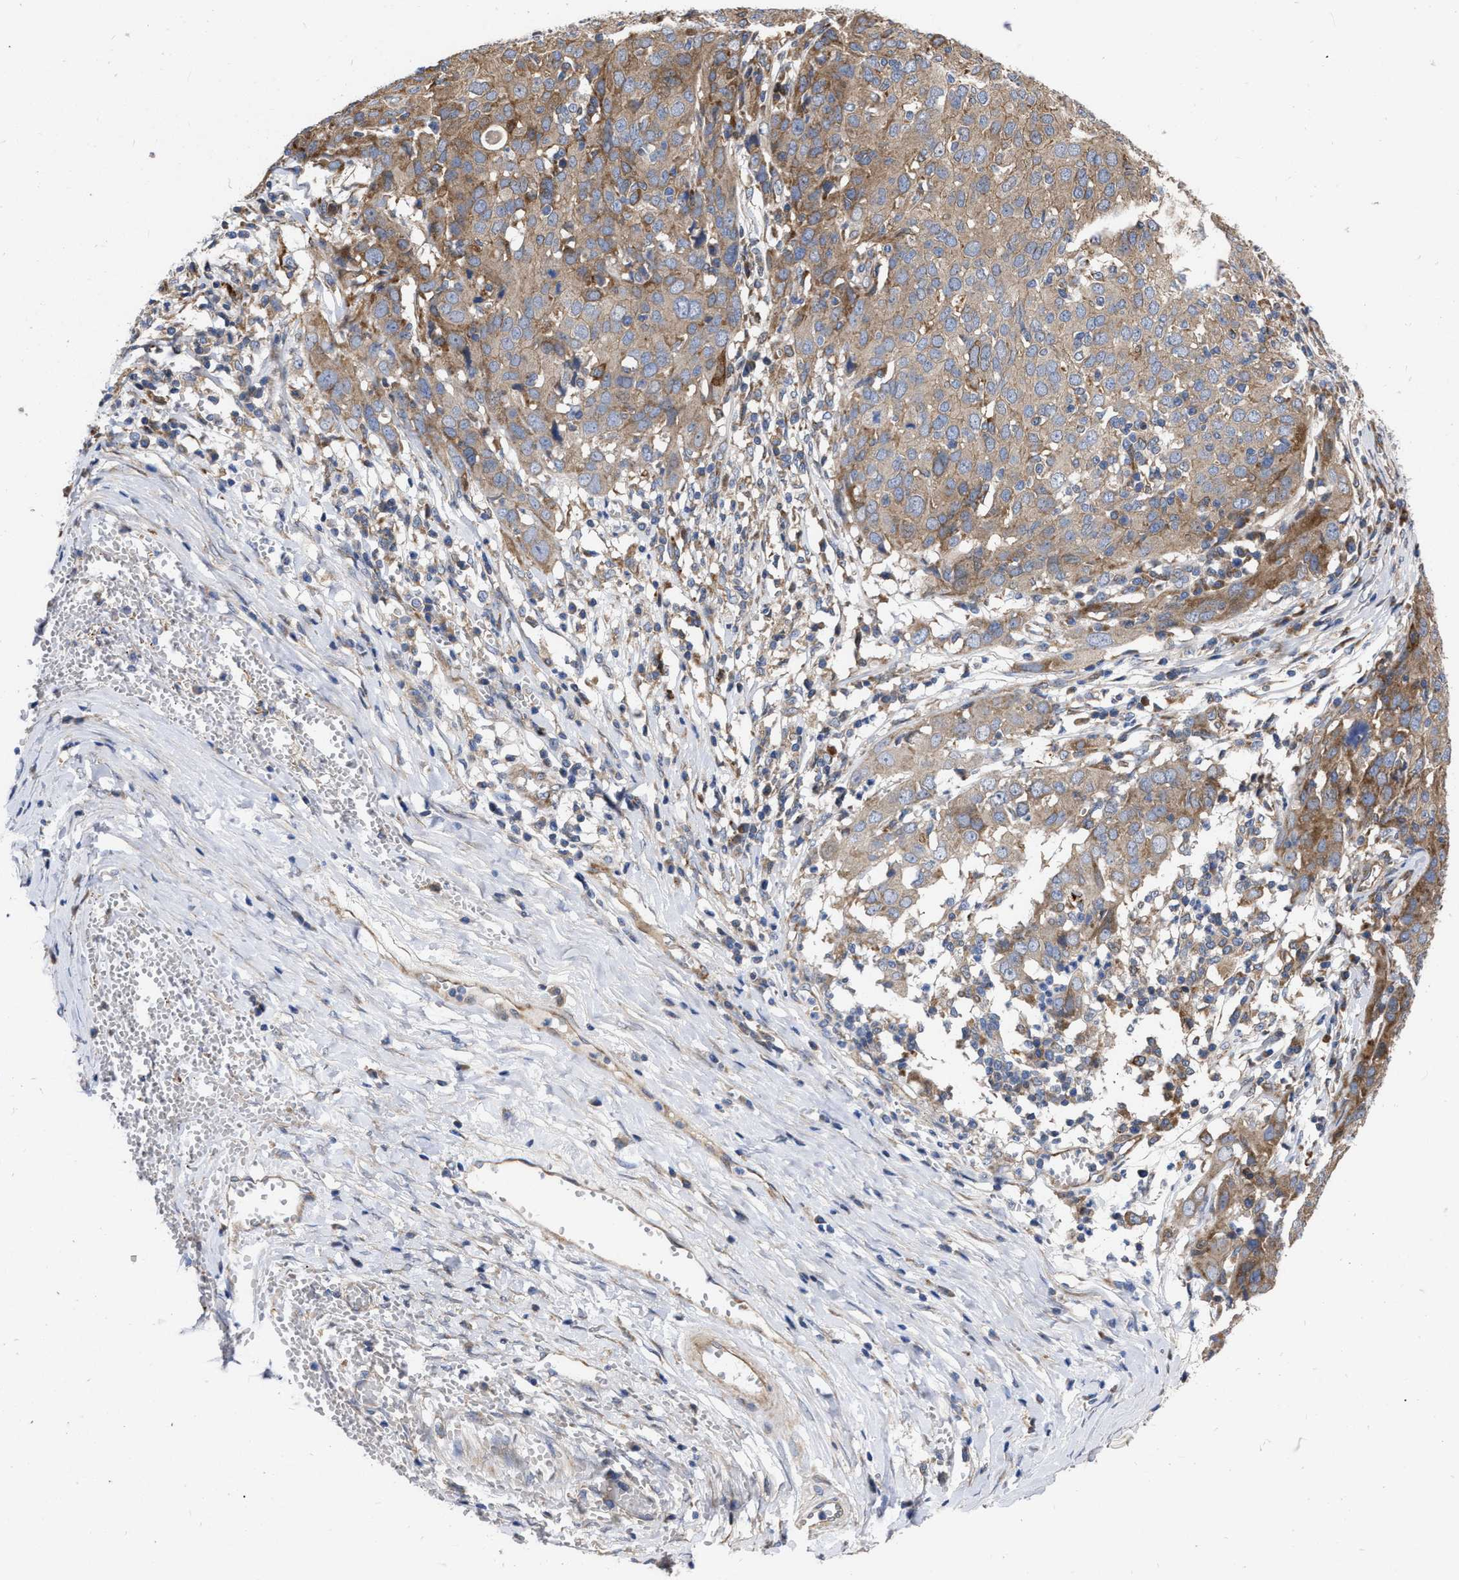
{"staining": {"intensity": "moderate", "quantity": "25%-75%", "location": "cytoplasmic/membranous"}, "tissue": "ovarian cancer", "cell_type": "Tumor cells", "image_type": "cancer", "snomed": [{"axis": "morphology", "description": "Carcinoma, endometroid"}, {"axis": "topography", "description": "Ovary"}], "caption": "The immunohistochemical stain shows moderate cytoplasmic/membranous expression in tumor cells of ovarian cancer (endometroid carcinoma) tissue. Immunohistochemistry (ihc) stains the protein of interest in brown and the nuclei are stained blue.", "gene": "MLST8", "patient": {"sex": "female", "age": 50}}